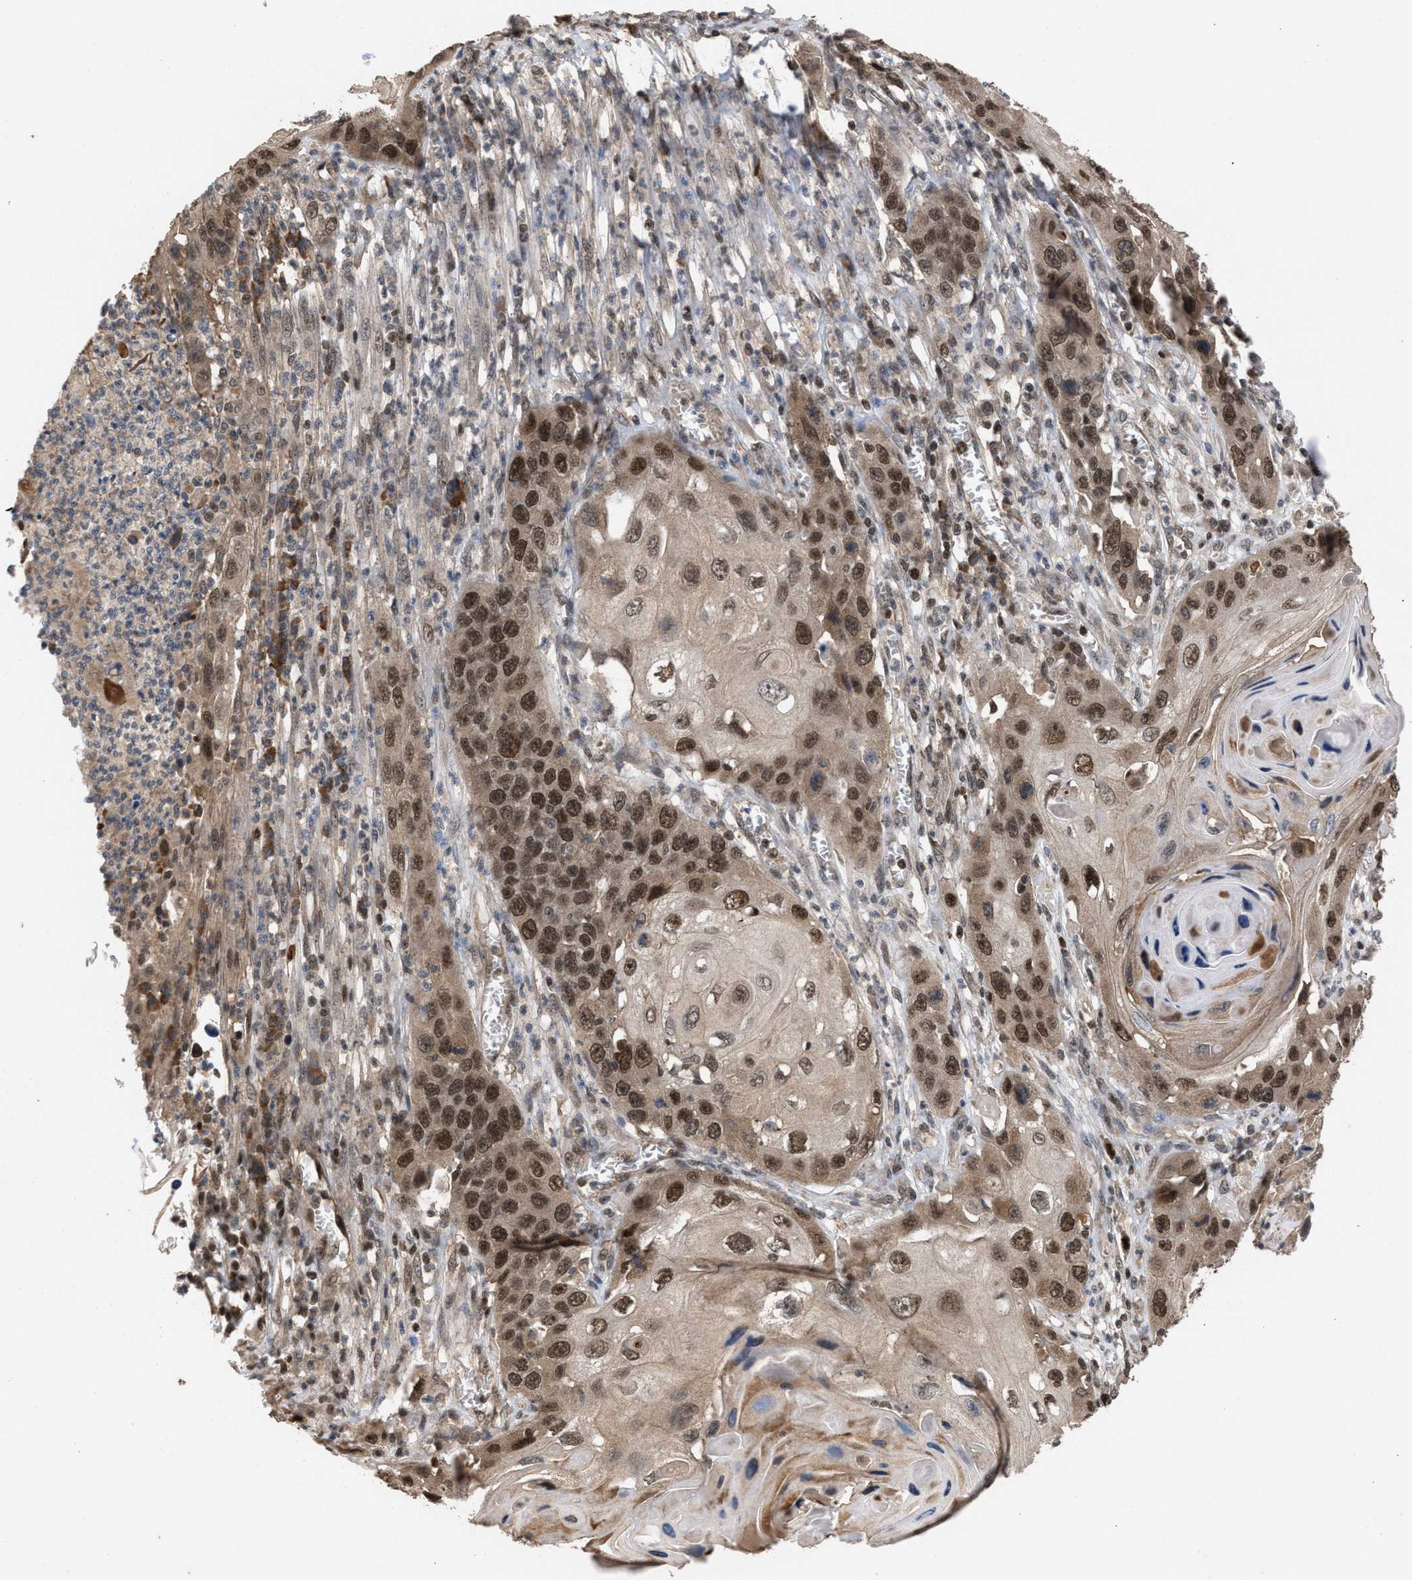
{"staining": {"intensity": "strong", "quantity": ">75%", "location": "cytoplasmic/membranous,nuclear"}, "tissue": "skin cancer", "cell_type": "Tumor cells", "image_type": "cancer", "snomed": [{"axis": "morphology", "description": "Squamous cell carcinoma, NOS"}, {"axis": "topography", "description": "Skin"}], "caption": "Tumor cells reveal strong cytoplasmic/membranous and nuclear expression in approximately >75% of cells in skin squamous cell carcinoma.", "gene": "C9orf78", "patient": {"sex": "male", "age": 55}}